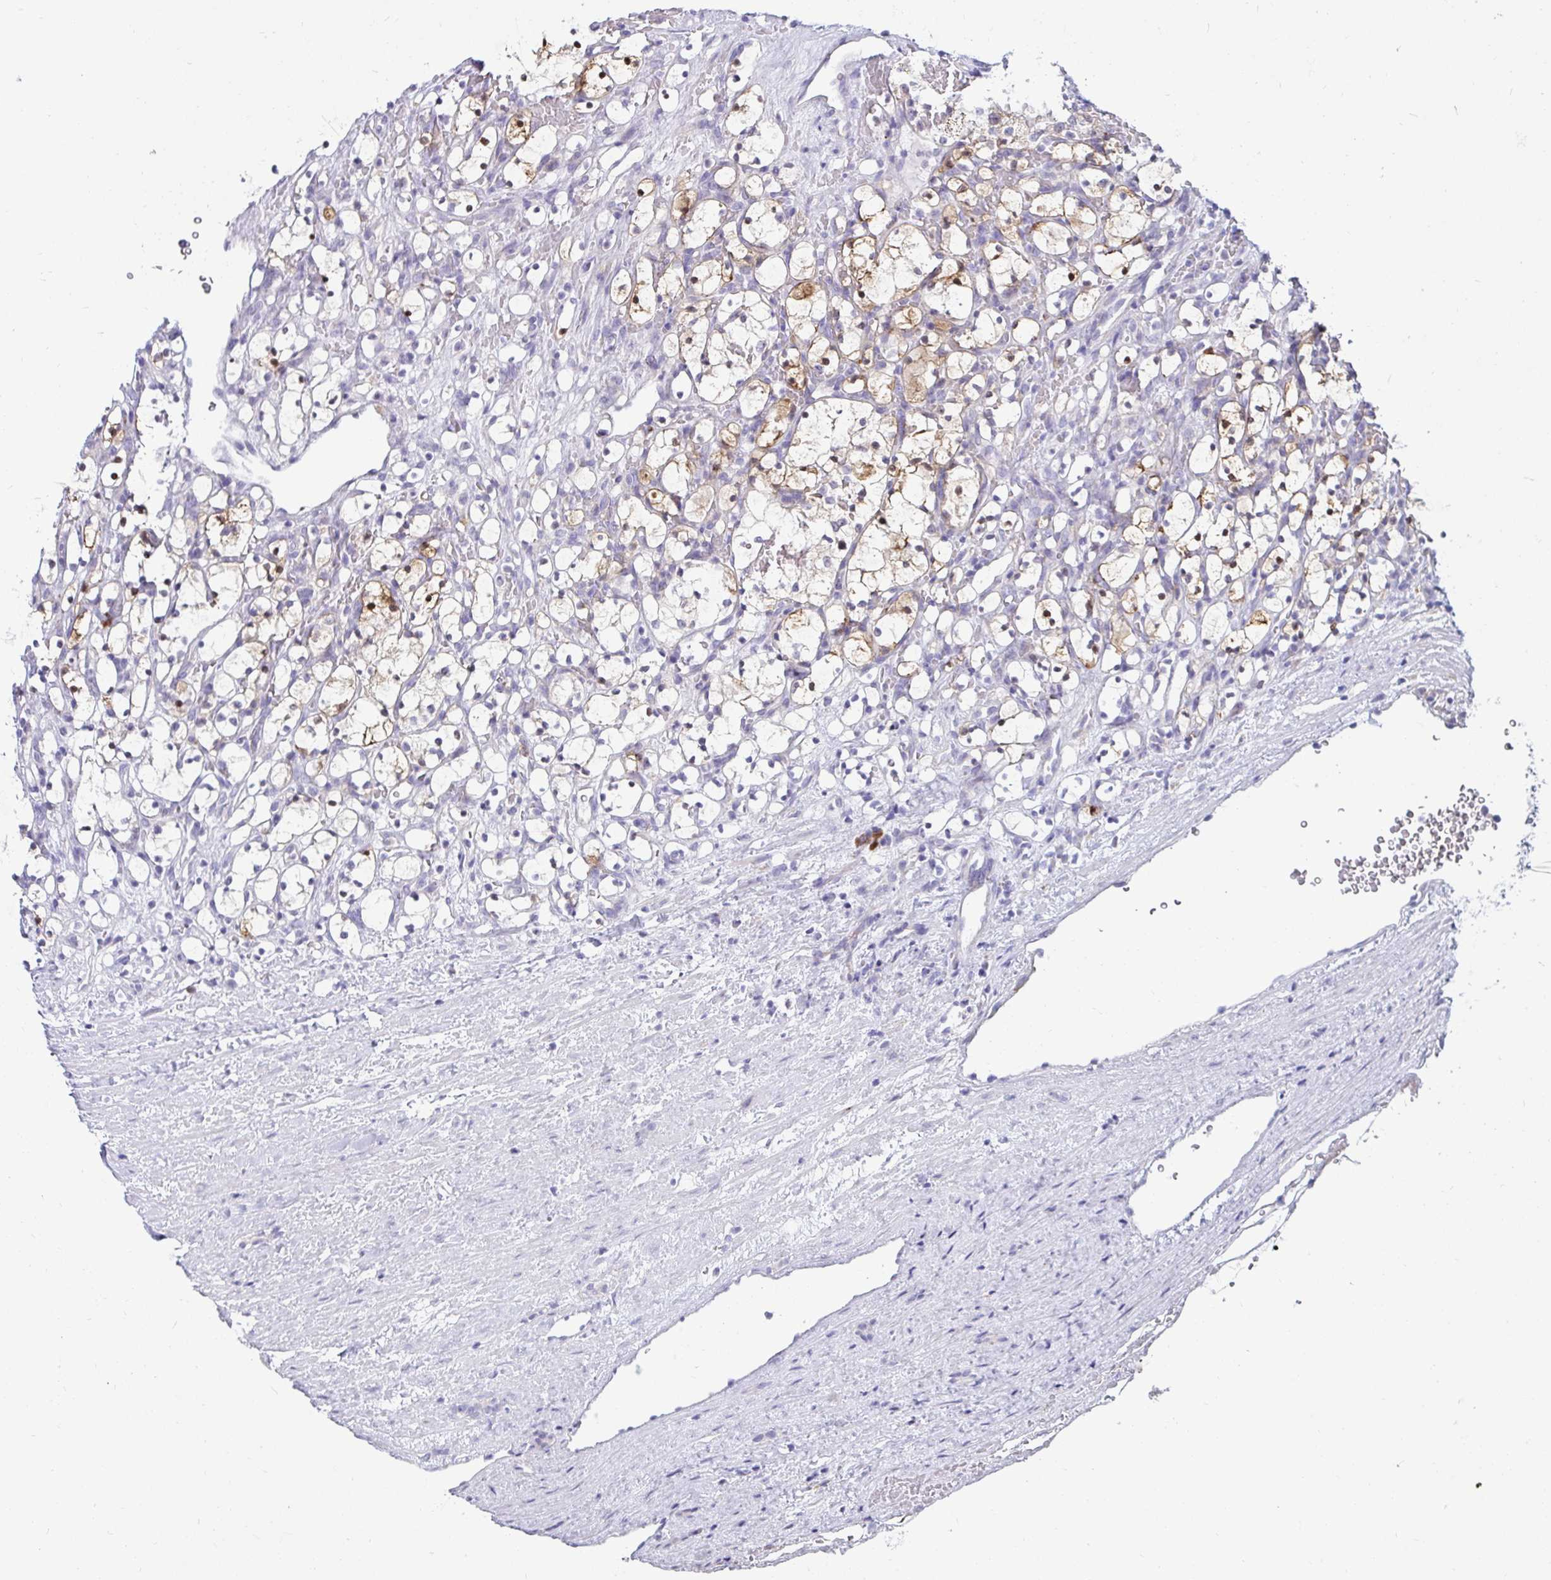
{"staining": {"intensity": "weak", "quantity": "25%-75%", "location": "cytoplasmic/membranous"}, "tissue": "renal cancer", "cell_type": "Tumor cells", "image_type": "cancer", "snomed": [{"axis": "morphology", "description": "Adenocarcinoma, NOS"}, {"axis": "topography", "description": "Kidney"}], "caption": "The immunohistochemical stain labels weak cytoplasmic/membranous expression in tumor cells of renal adenocarcinoma tissue.", "gene": "TFPI2", "patient": {"sex": "female", "age": 69}}